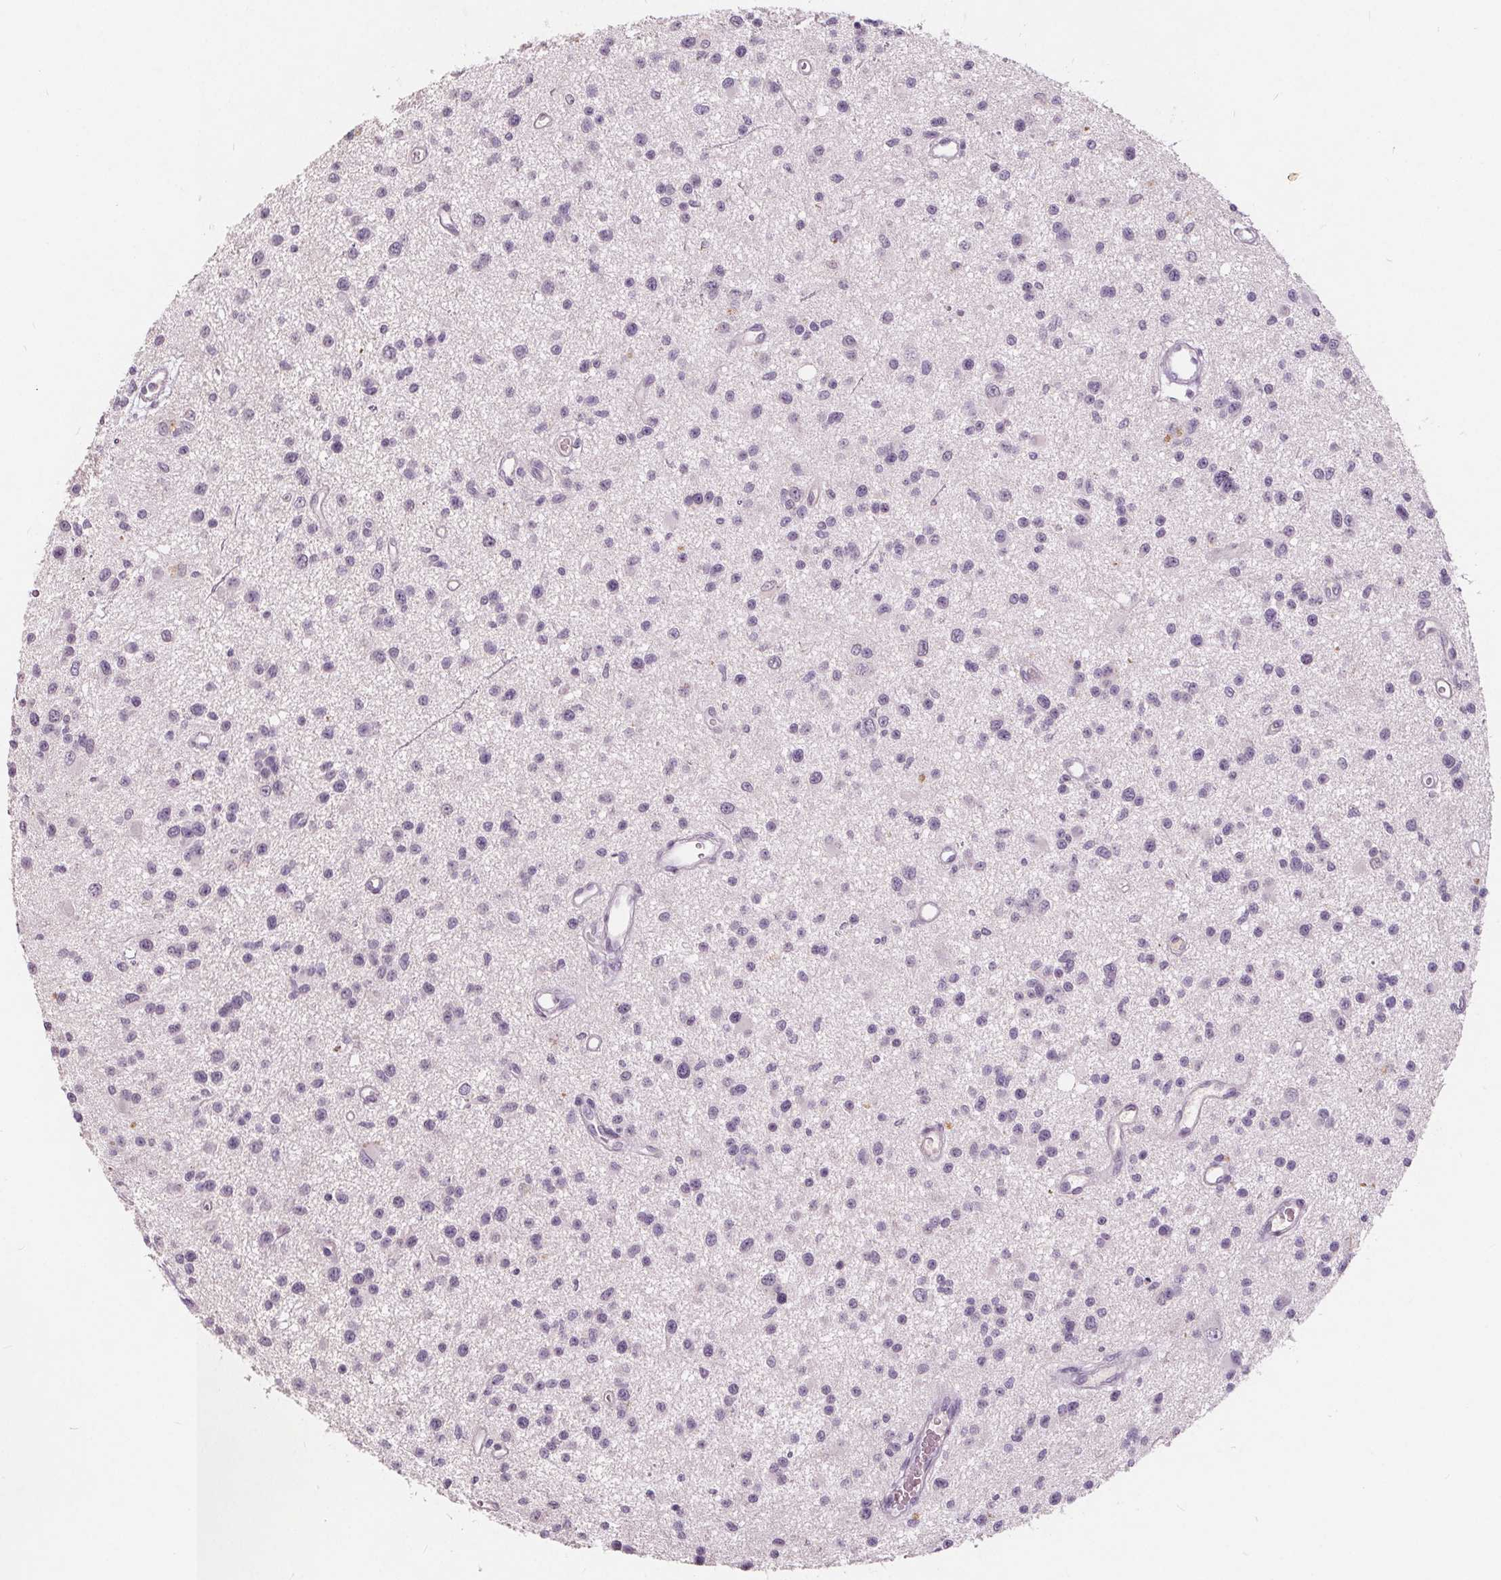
{"staining": {"intensity": "negative", "quantity": "none", "location": "none"}, "tissue": "glioma", "cell_type": "Tumor cells", "image_type": "cancer", "snomed": [{"axis": "morphology", "description": "Glioma, malignant, Low grade"}, {"axis": "topography", "description": "Brain"}], "caption": "Histopathology image shows no significant protein positivity in tumor cells of malignant glioma (low-grade). Brightfield microscopy of IHC stained with DAB (brown) and hematoxylin (blue), captured at high magnification.", "gene": "PLA2G2E", "patient": {"sex": "male", "age": 43}}